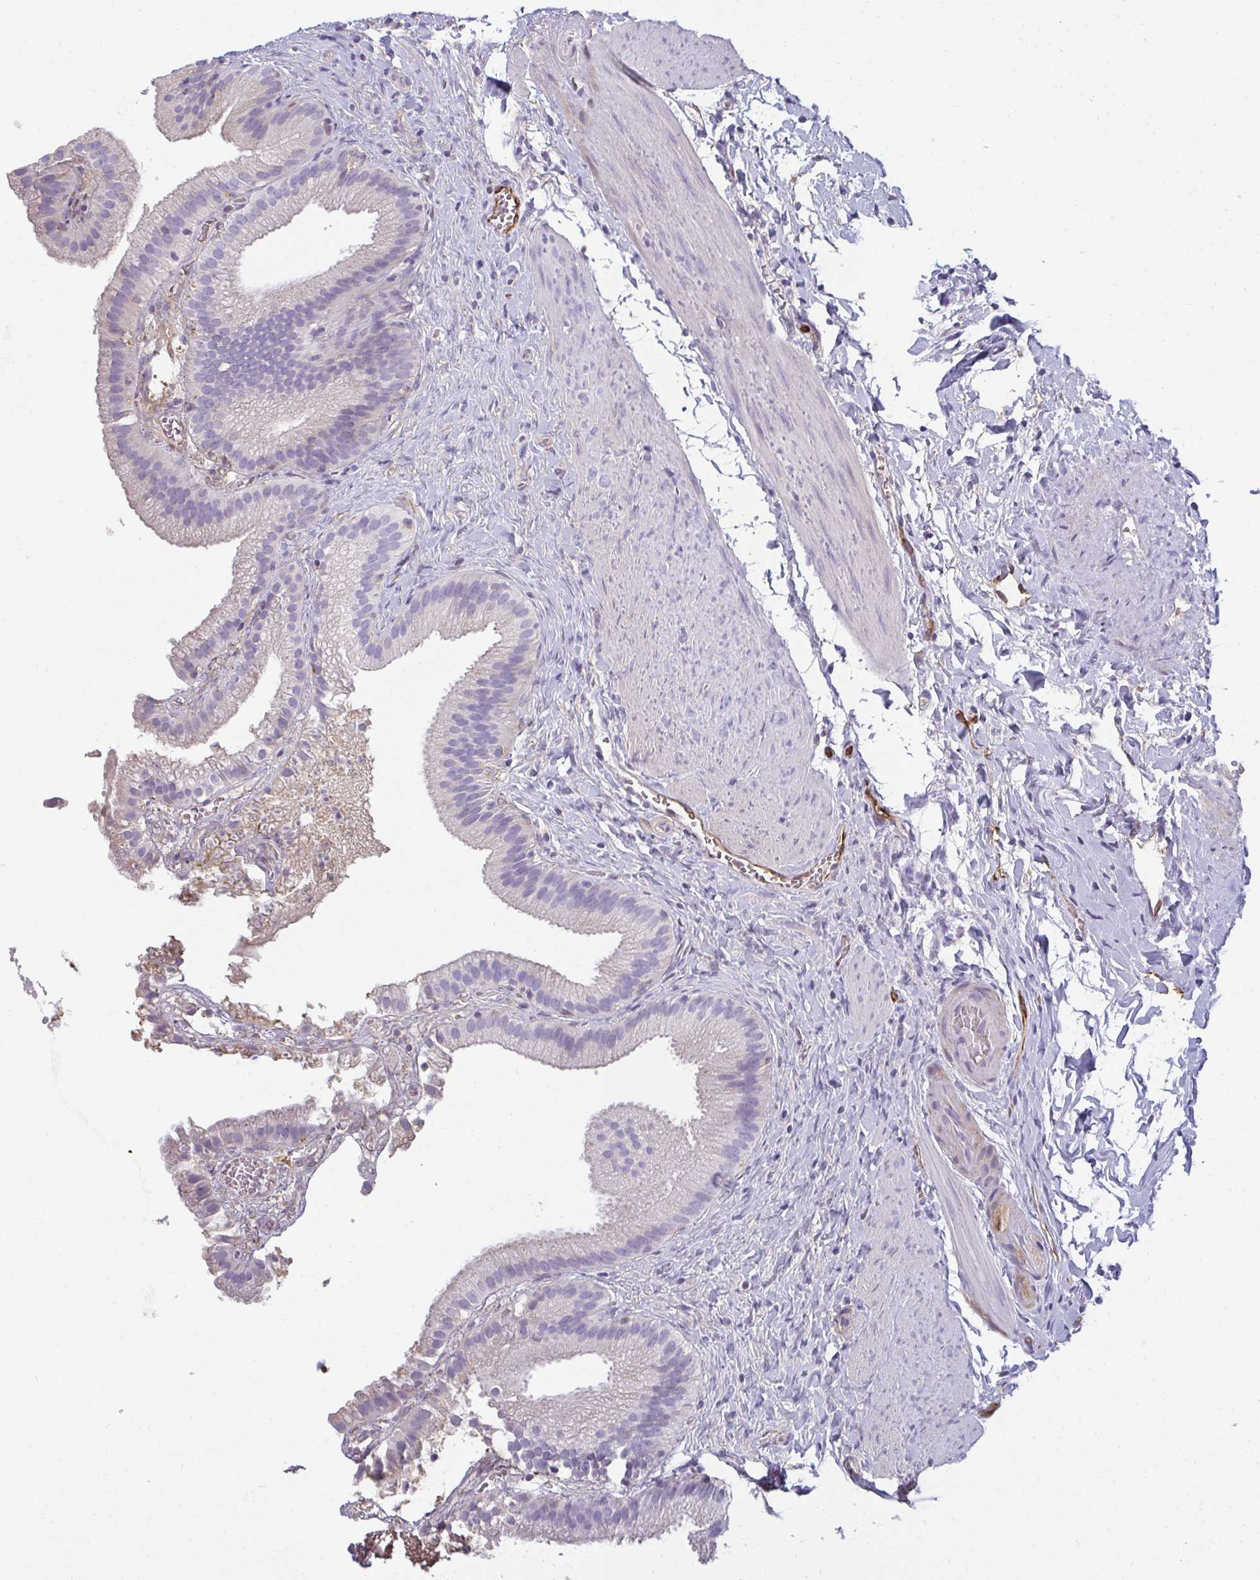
{"staining": {"intensity": "moderate", "quantity": "<25%", "location": "cytoplasmic/membranous"}, "tissue": "gallbladder", "cell_type": "Glandular cells", "image_type": "normal", "snomed": [{"axis": "morphology", "description": "Normal tissue, NOS"}, {"axis": "topography", "description": "Gallbladder"}], "caption": "The photomicrograph displays immunohistochemical staining of normal gallbladder. There is moderate cytoplasmic/membranous expression is identified in approximately <25% of glandular cells.", "gene": "PDE2A", "patient": {"sex": "female", "age": 63}}